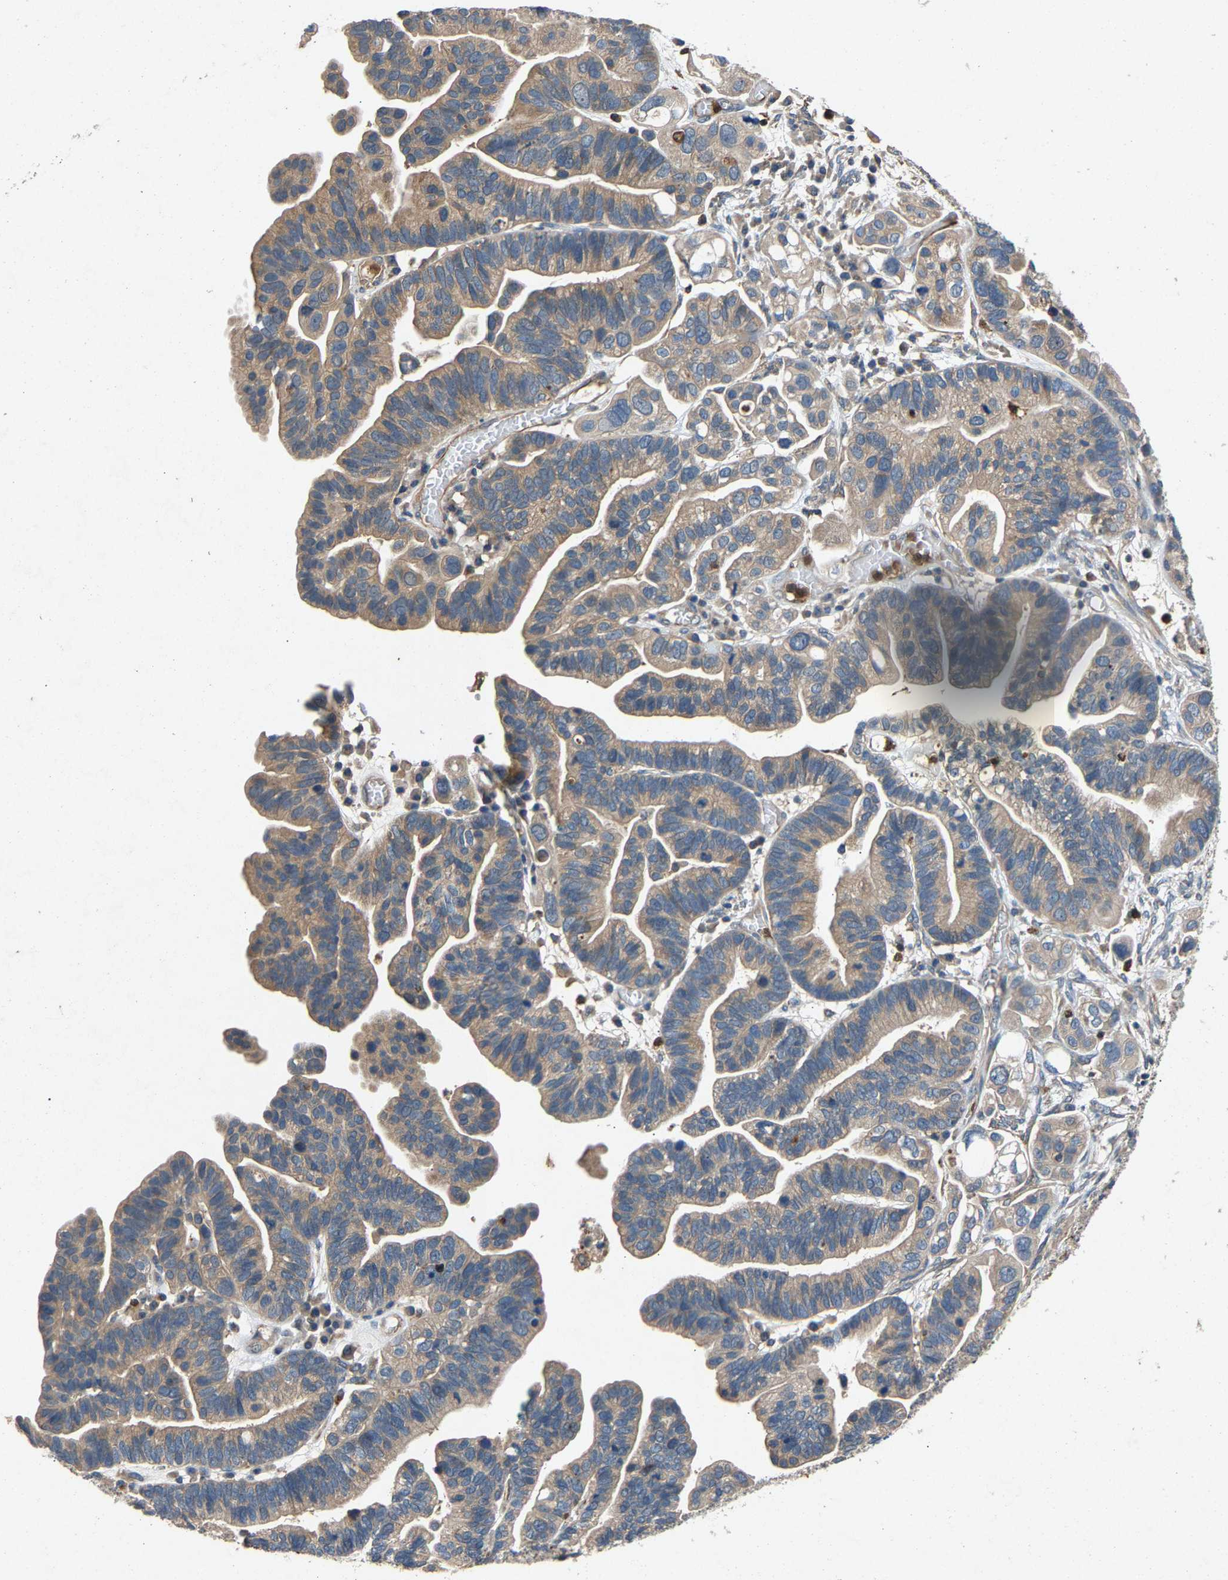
{"staining": {"intensity": "weak", "quantity": "25%-75%", "location": "cytoplasmic/membranous"}, "tissue": "ovarian cancer", "cell_type": "Tumor cells", "image_type": "cancer", "snomed": [{"axis": "morphology", "description": "Cystadenocarcinoma, serous, NOS"}, {"axis": "topography", "description": "Ovary"}], "caption": "An immunohistochemistry (IHC) image of neoplastic tissue is shown. Protein staining in brown highlights weak cytoplasmic/membranous positivity in serous cystadenocarcinoma (ovarian) within tumor cells. (DAB IHC with brightfield microscopy, high magnification).", "gene": "PPID", "patient": {"sex": "female", "age": 56}}